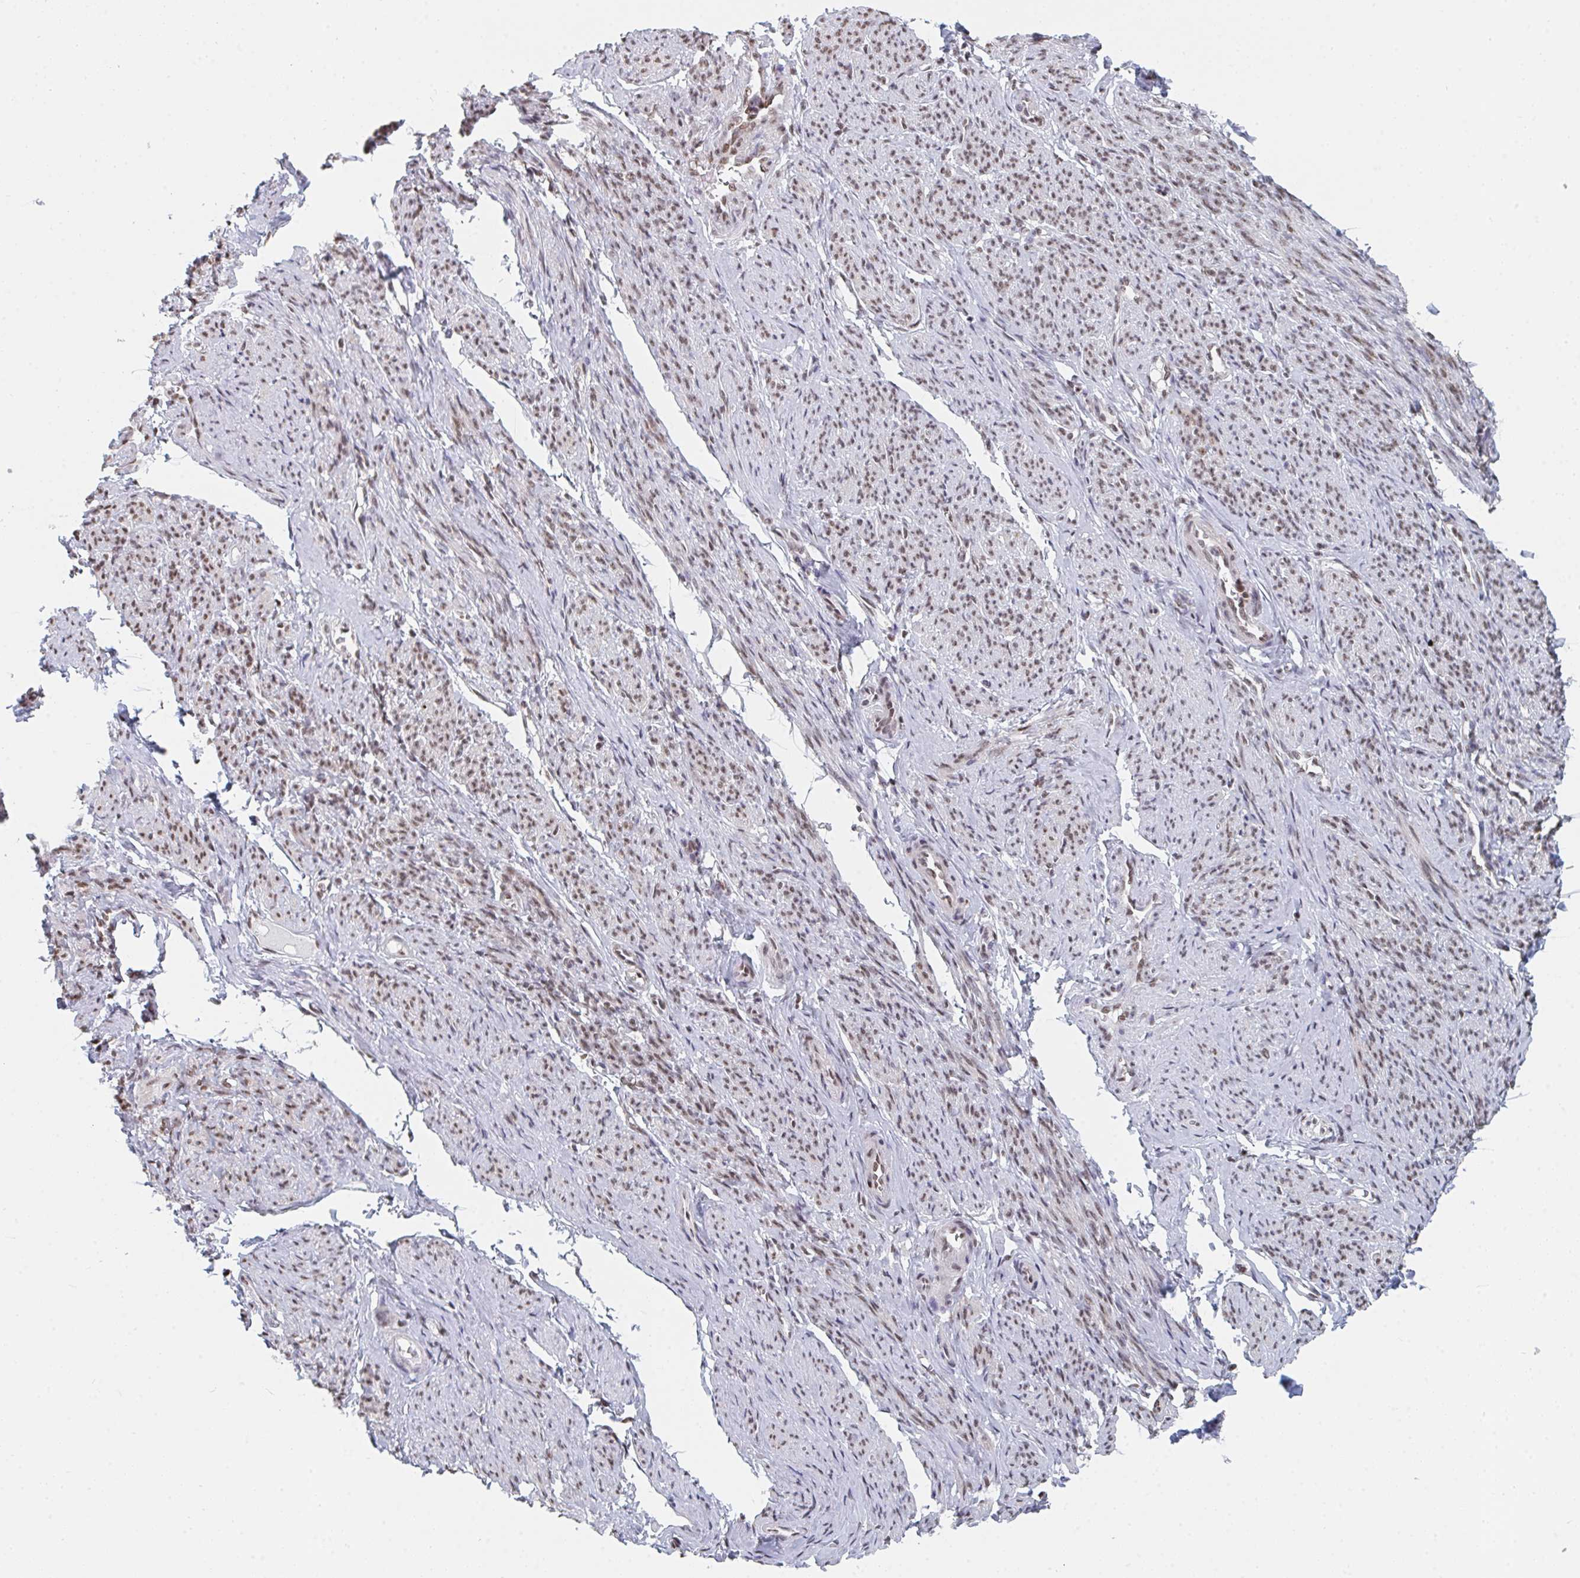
{"staining": {"intensity": "moderate", "quantity": "25%-75%", "location": "nuclear"}, "tissue": "smooth muscle", "cell_type": "Smooth muscle cells", "image_type": "normal", "snomed": [{"axis": "morphology", "description": "Normal tissue, NOS"}, {"axis": "topography", "description": "Smooth muscle"}], "caption": "About 25%-75% of smooth muscle cells in normal human smooth muscle reveal moderate nuclear protein positivity as visualized by brown immunohistochemical staining.", "gene": "MBNL1", "patient": {"sex": "female", "age": 65}}